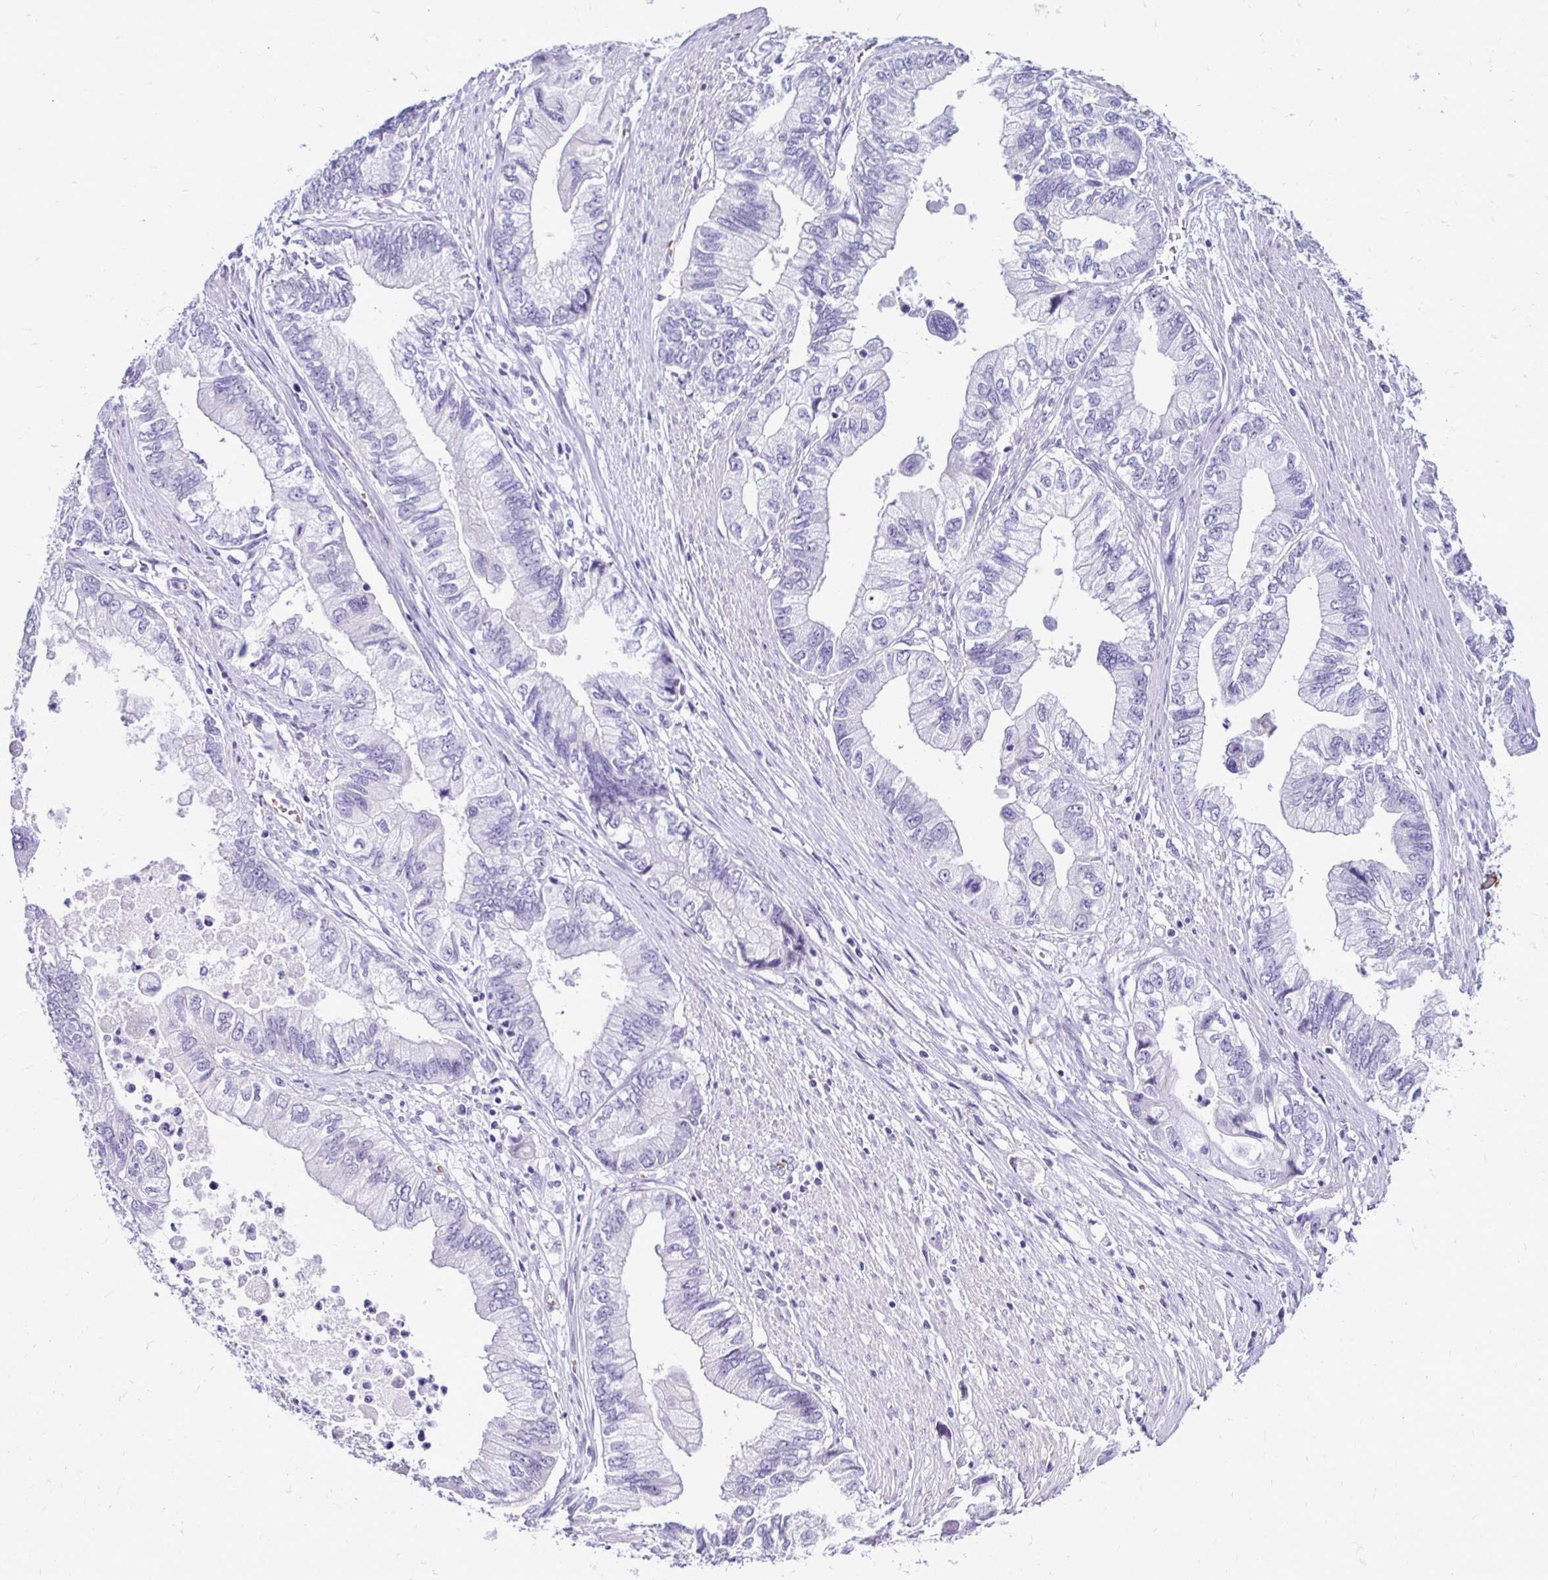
{"staining": {"intensity": "negative", "quantity": "none", "location": "none"}, "tissue": "stomach cancer", "cell_type": "Tumor cells", "image_type": "cancer", "snomed": [{"axis": "morphology", "description": "Adenocarcinoma, NOS"}, {"axis": "topography", "description": "Pancreas"}, {"axis": "topography", "description": "Stomach, upper"}], "caption": "Protein analysis of stomach adenocarcinoma demonstrates no significant positivity in tumor cells.", "gene": "RHBDL3", "patient": {"sex": "male", "age": 77}}